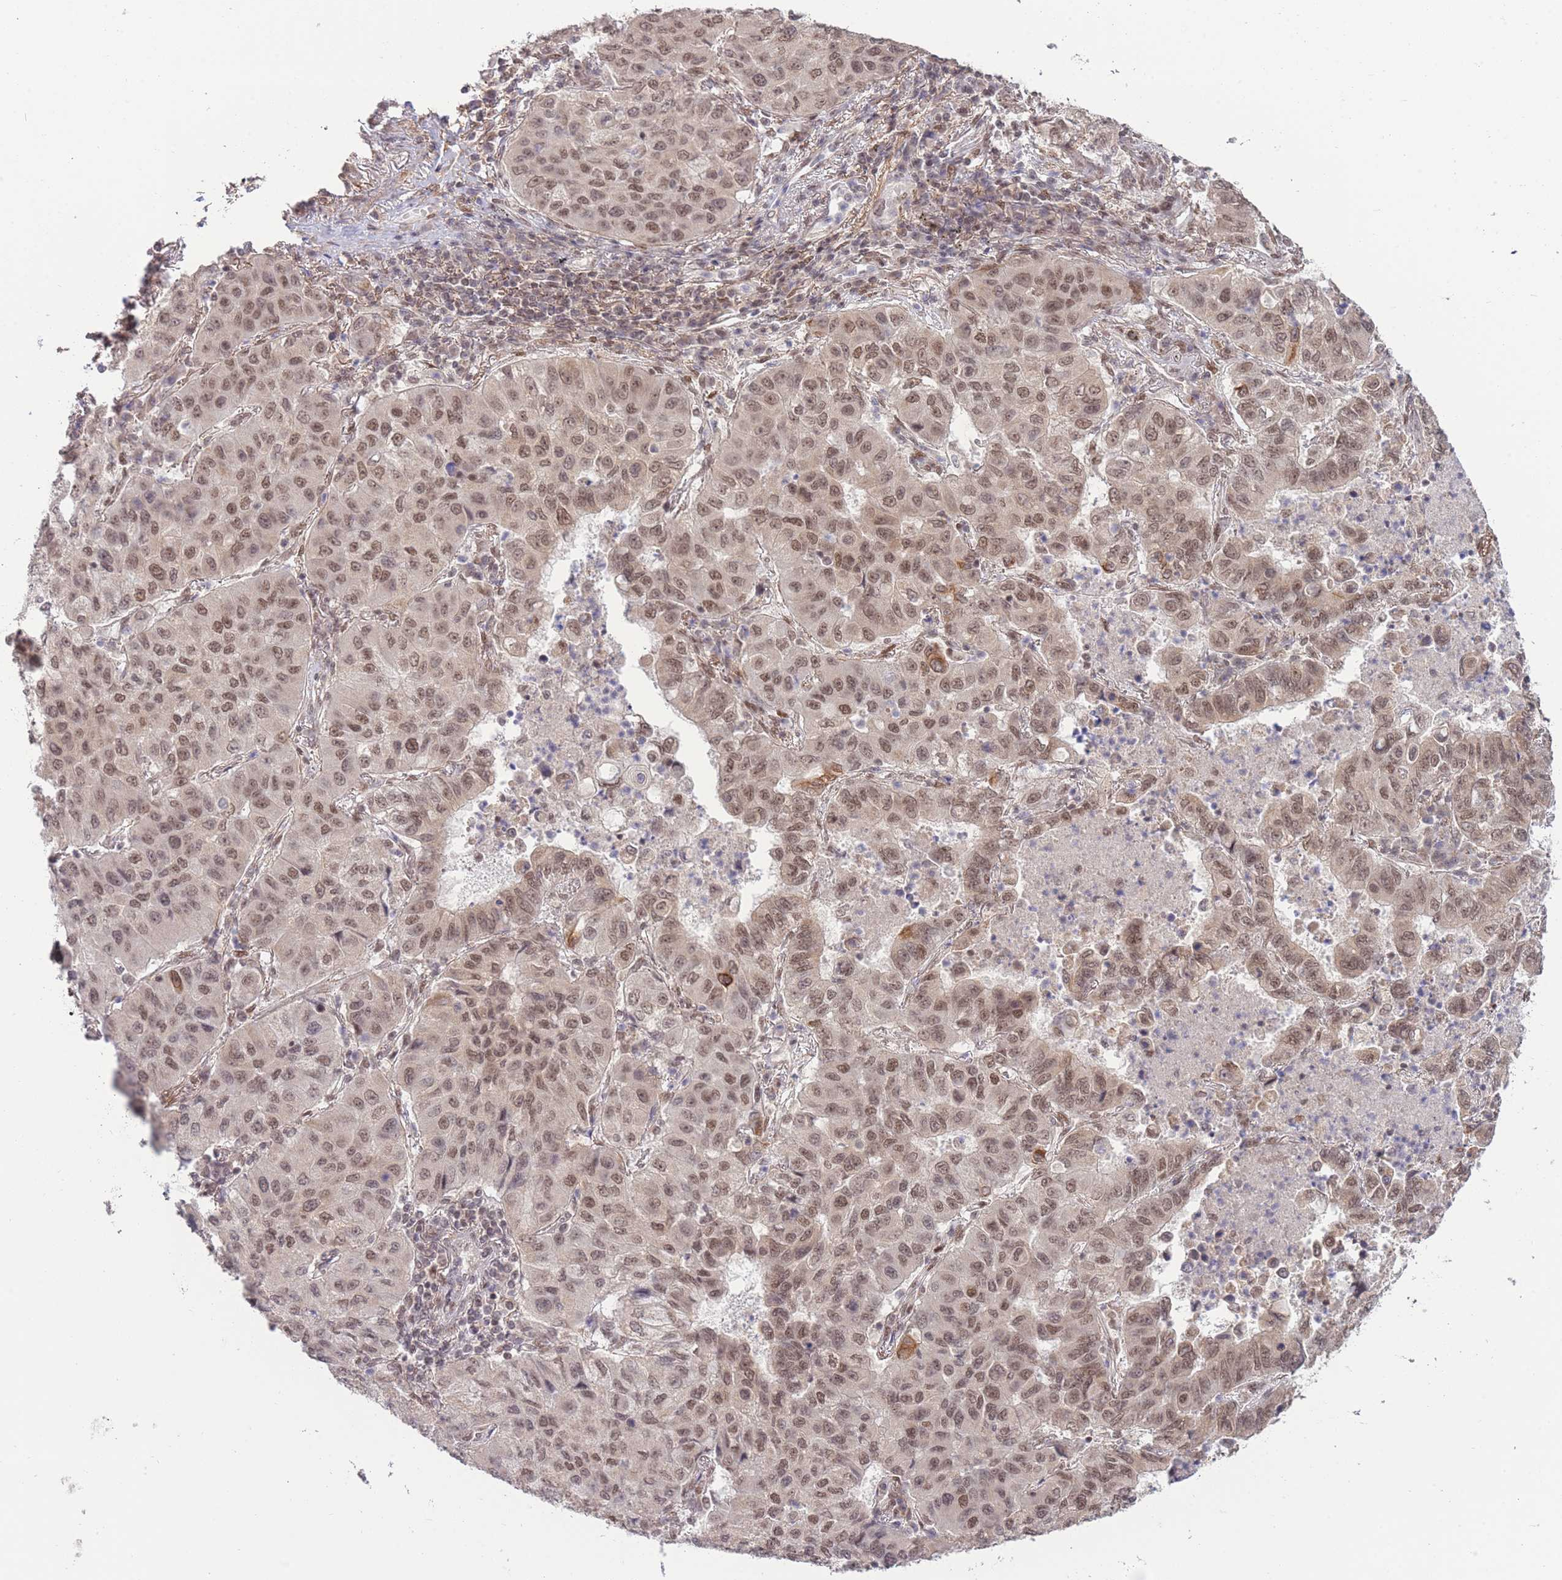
{"staining": {"intensity": "moderate", "quantity": ">75%", "location": "nuclear"}, "tissue": "lung cancer", "cell_type": "Tumor cells", "image_type": "cancer", "snomed": [{"axis": "morphology", "description": "Squamous cell carcinoma, NOS"}, {"axis": "topography", "description": "Lung"}], "caption": "Moderate nuclear staining is present in approximately >75% of tumor cells in lung cancer (squamous cell carcinoma). (DAB = brown stain, brightfield microscopy at high magnification).", "gene": "CARD8", "patient": {"sex": "male", "age": 74}}